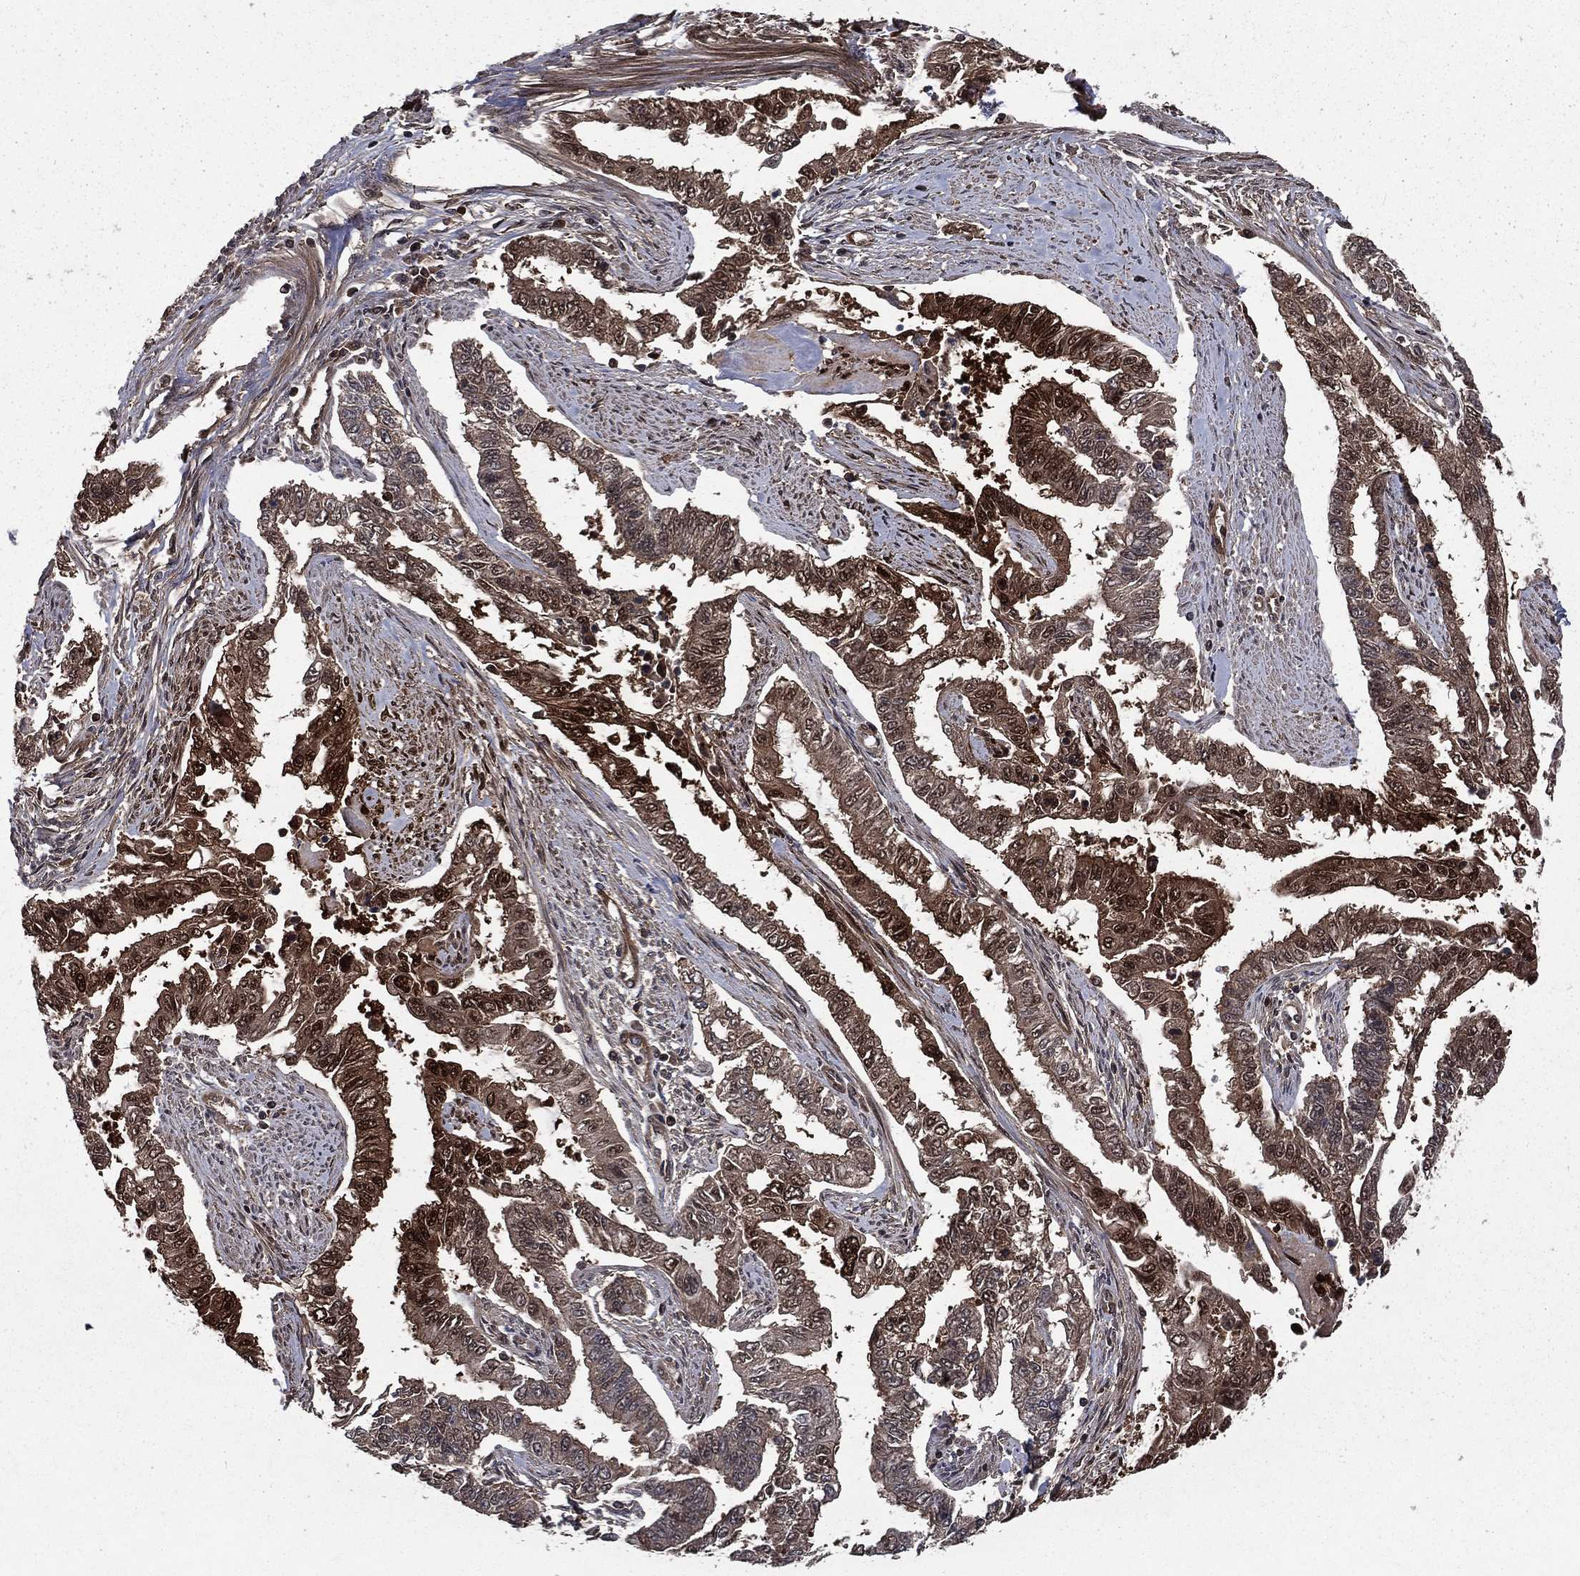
{"staining": {"intensity": "moderate", "quantity": "25%-75%", "location": "cytoplasmic/membranous,nuclear"}, "tissue": "endometrial cancer", "cell_type": "Tumor cells", "image_type": "cancer", "snomed": [{"axis": "morphology", "description": "Adenocarcinoma, NOS"}, {"axis": "topography", "description": "Uterus"}], "caption": "Immunohistochemistry of human endometrial cancer (adenocarcinoma) exhibits medium levels of moderate cytoplasmic/membranous and nuclear expression in approximately 25%-75% of tumor cells. (DAB (3,3'-diaminobenzidine) IHC, brown staining for protein, blue staining for nuclei).", "gene": "FGD1", "patient": {"sex": "female", "age": 59}}